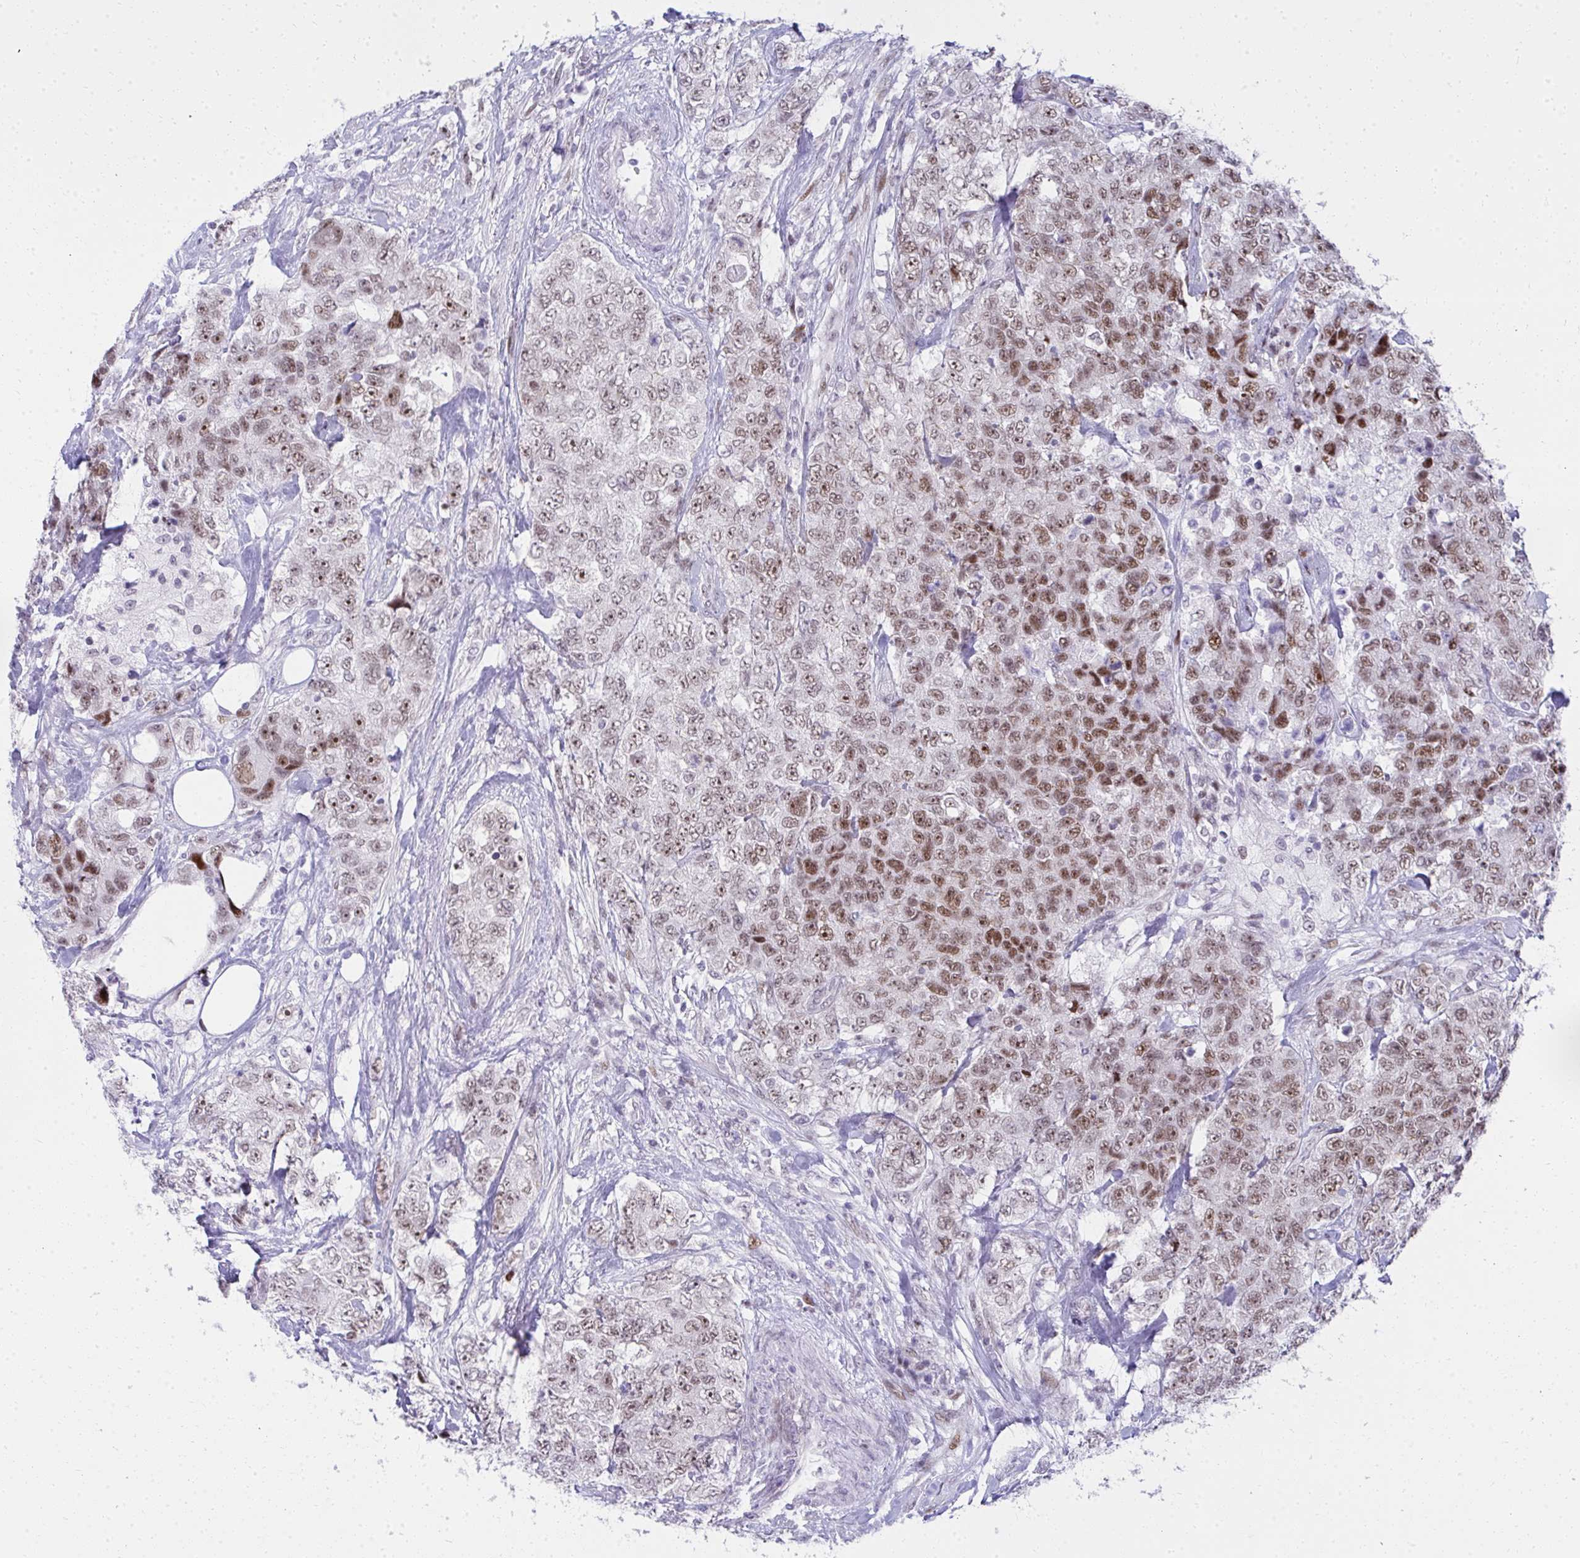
{"staining": {"intensity": "moderate", "quantity": ">75%", "location": "nuclear"}, "tissue": "urothelial cancer", "cell_type": "Tumor cells", "image_type": "cancer", "snomed": [{"axis": "morphology", "description": "Urothelial carcinoma, High grade"}, {"axis": "topography", "description": "Urinary bladder"}], "caption": "Immunohistochemical staining of human urothelial carcinoma (high-grade) shows medium levels of moderate nuclear protein expression in approximately >75% of tumor cells.", "gene": "GLDN", "patient": {"sex": "female", "age": 78}}